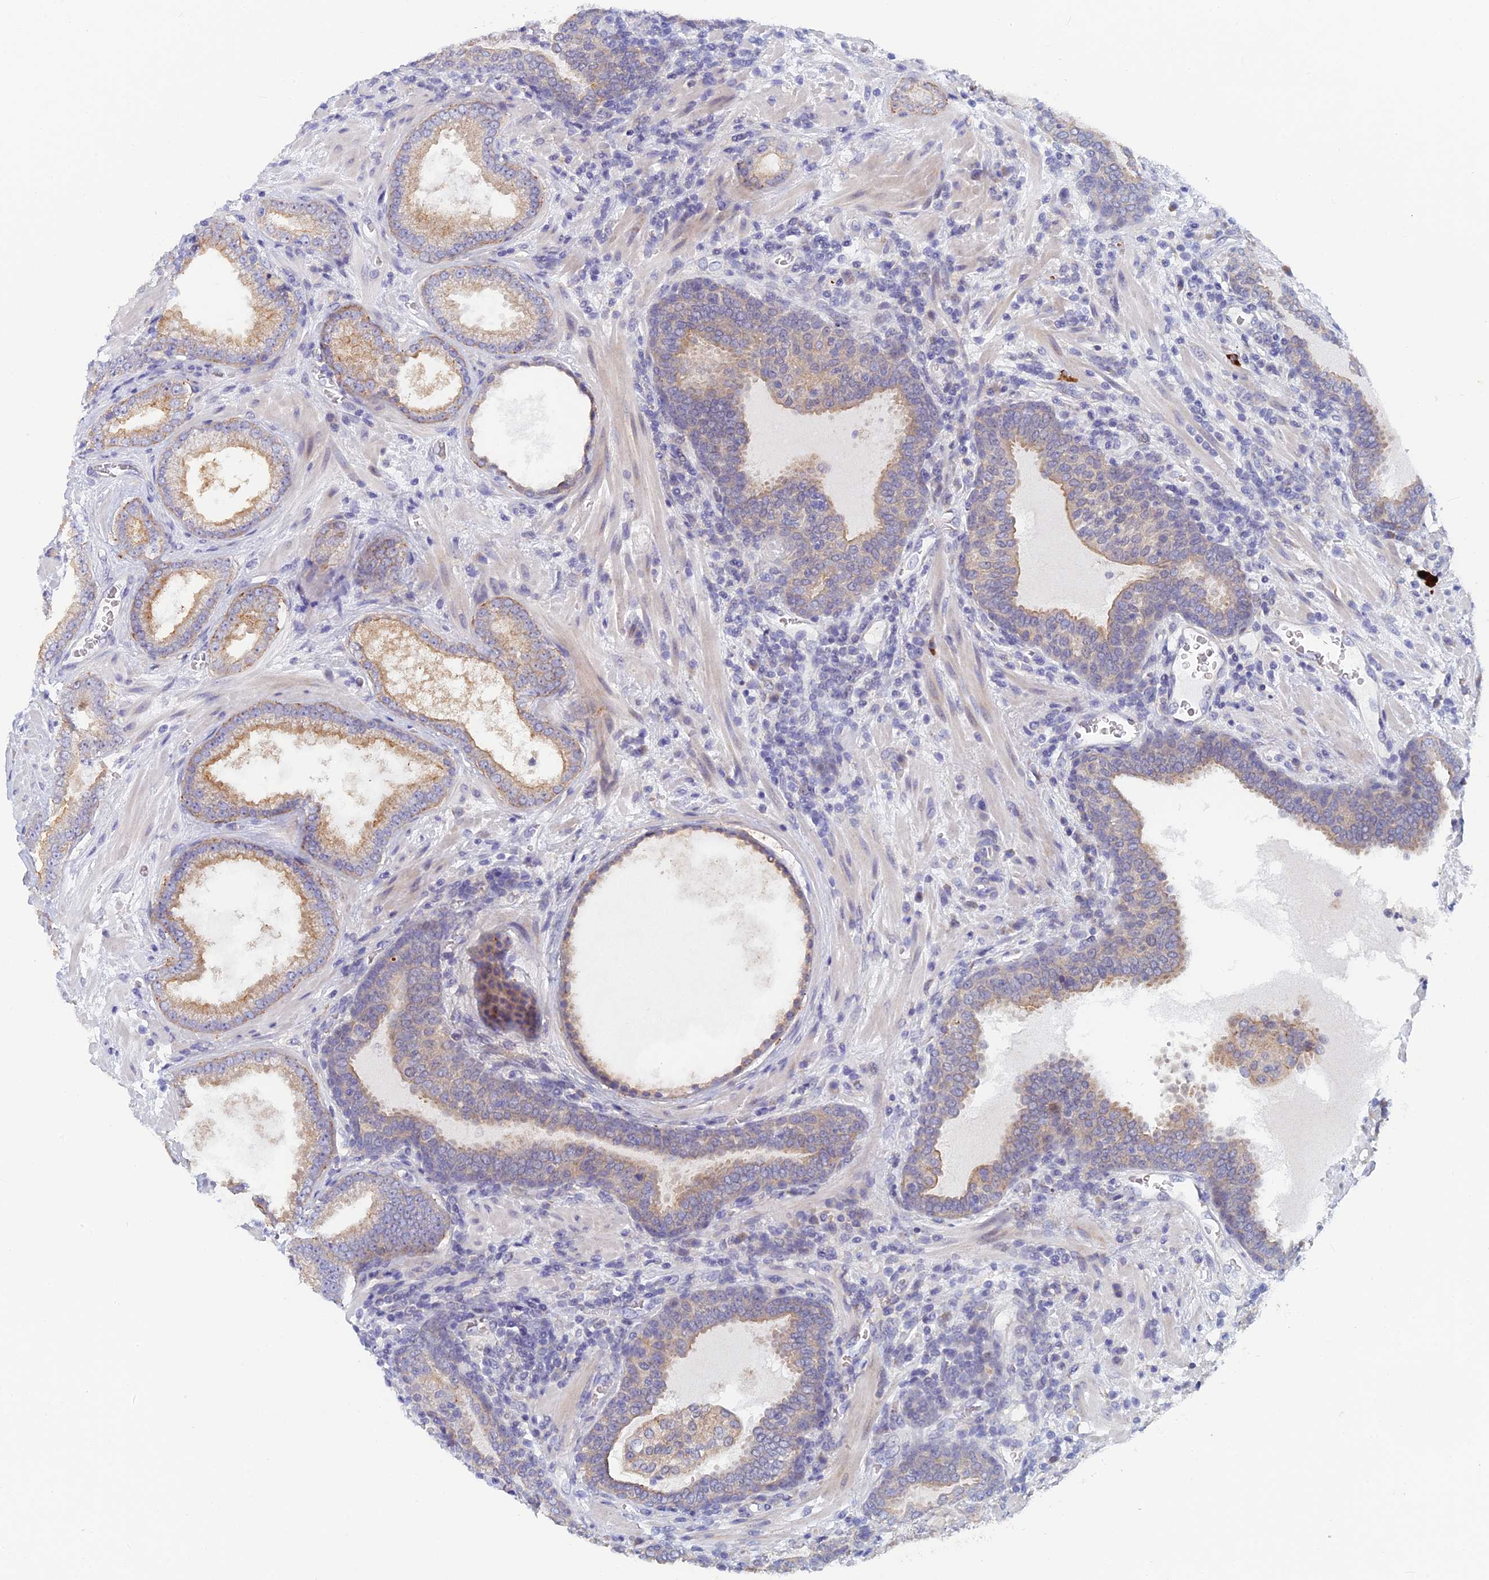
{"staining": {"intensity": "weak", "quantity": ">75%", "location": "cytoplasmic/membranous"}, "tissue": "prostate cancer", "cell_type": "Tumor cells", "image_type": "cancer", "snomed": [{"axis": "morphology", "description": "Adenocarcinoma, Low grade"}, {"axis": "topography", "description": "Prostate"}], "caption": "A histopathology image of human prostate cancer (low-grade adenocarcinoma) stained for a protein reveals weak cytoplasmic/membranous brown staining in tumor cells.", "gene": "GIPC1", "patient": {"sex": "male", "age": 57}}